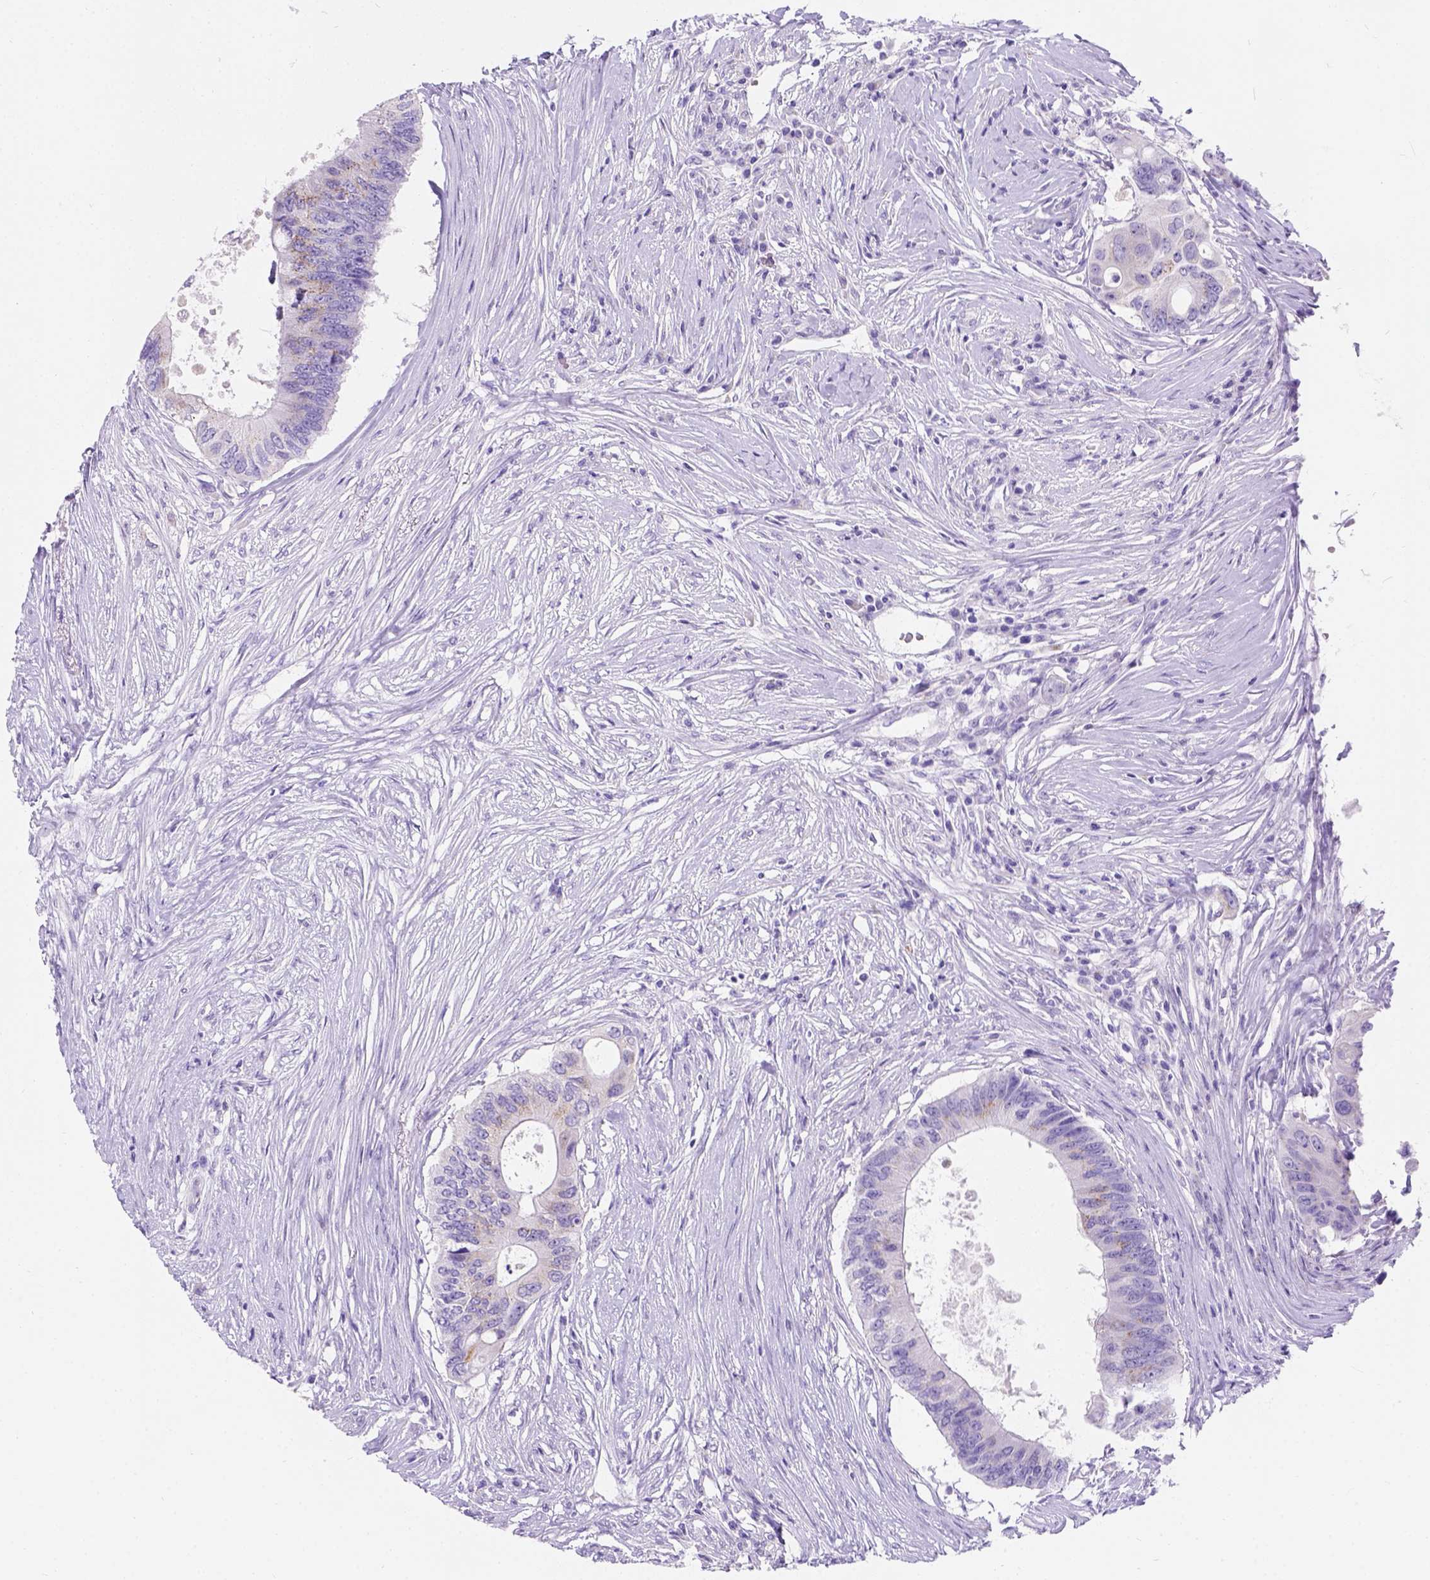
{"staining": {"intensity": "moderate", "quantity": "25%-75%", "location": "cytoplasmic/membranous"}, "tissue": "colorectal cancer", "cell_type": "Tumor cells", "image_type": "cancer", "snomed": [{"axis": "morphology", "description": "Adenocarcinoma, NOS"}, {"axis": "topography", "description": "Colon"}], "caption": "Immunohistochemistry (DAB) staining of adenocarcinoma (colorectal) exhibits moderate cytoplasmic/membranous protein expression in approximately 25%-75% of tumor cells.", "gene": "PHF7", "patient": {"sex": "male", "age": 71}}